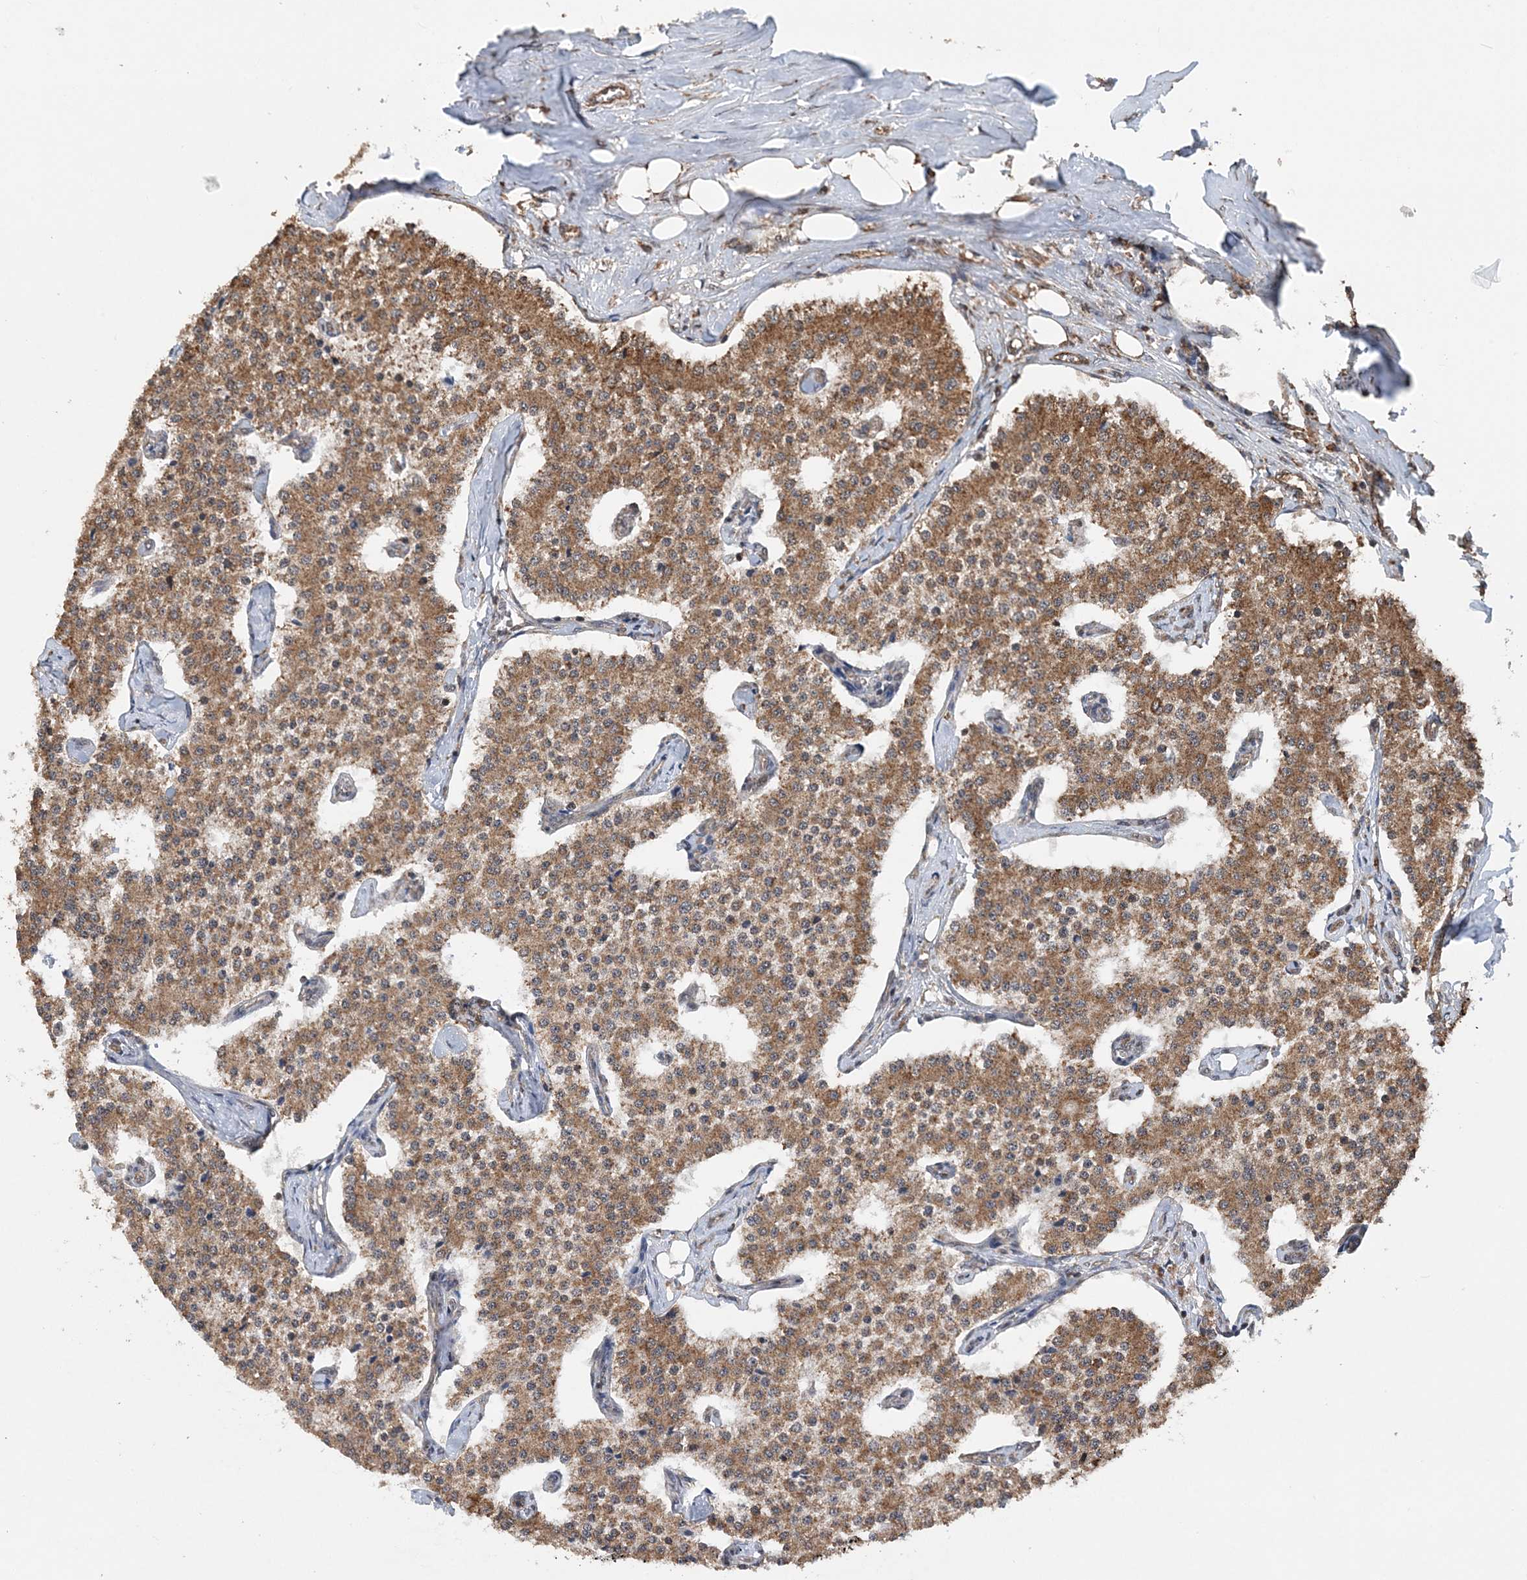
{"staining": {"intensity": "moderate", "quantity": ">75%", "location": "cytoplasmic/membranous"}, "tissue": "carcinoid", "cell_type": "Tumor cells", "image_type": "cancer", "snomed": [{"axis": "morphology", "description": "Carcinoid, malignant, NOS"}, {"axis": "topography", "description": "Colon"}], "caption": "Protein positivity by IHC demonstrates moderate cytoplasmic/membranous staining in about >75% of tumor cells in carcinoid (malignant).", "gene": "PCBP1", "patient": {"sex": "female", "age": 52}}